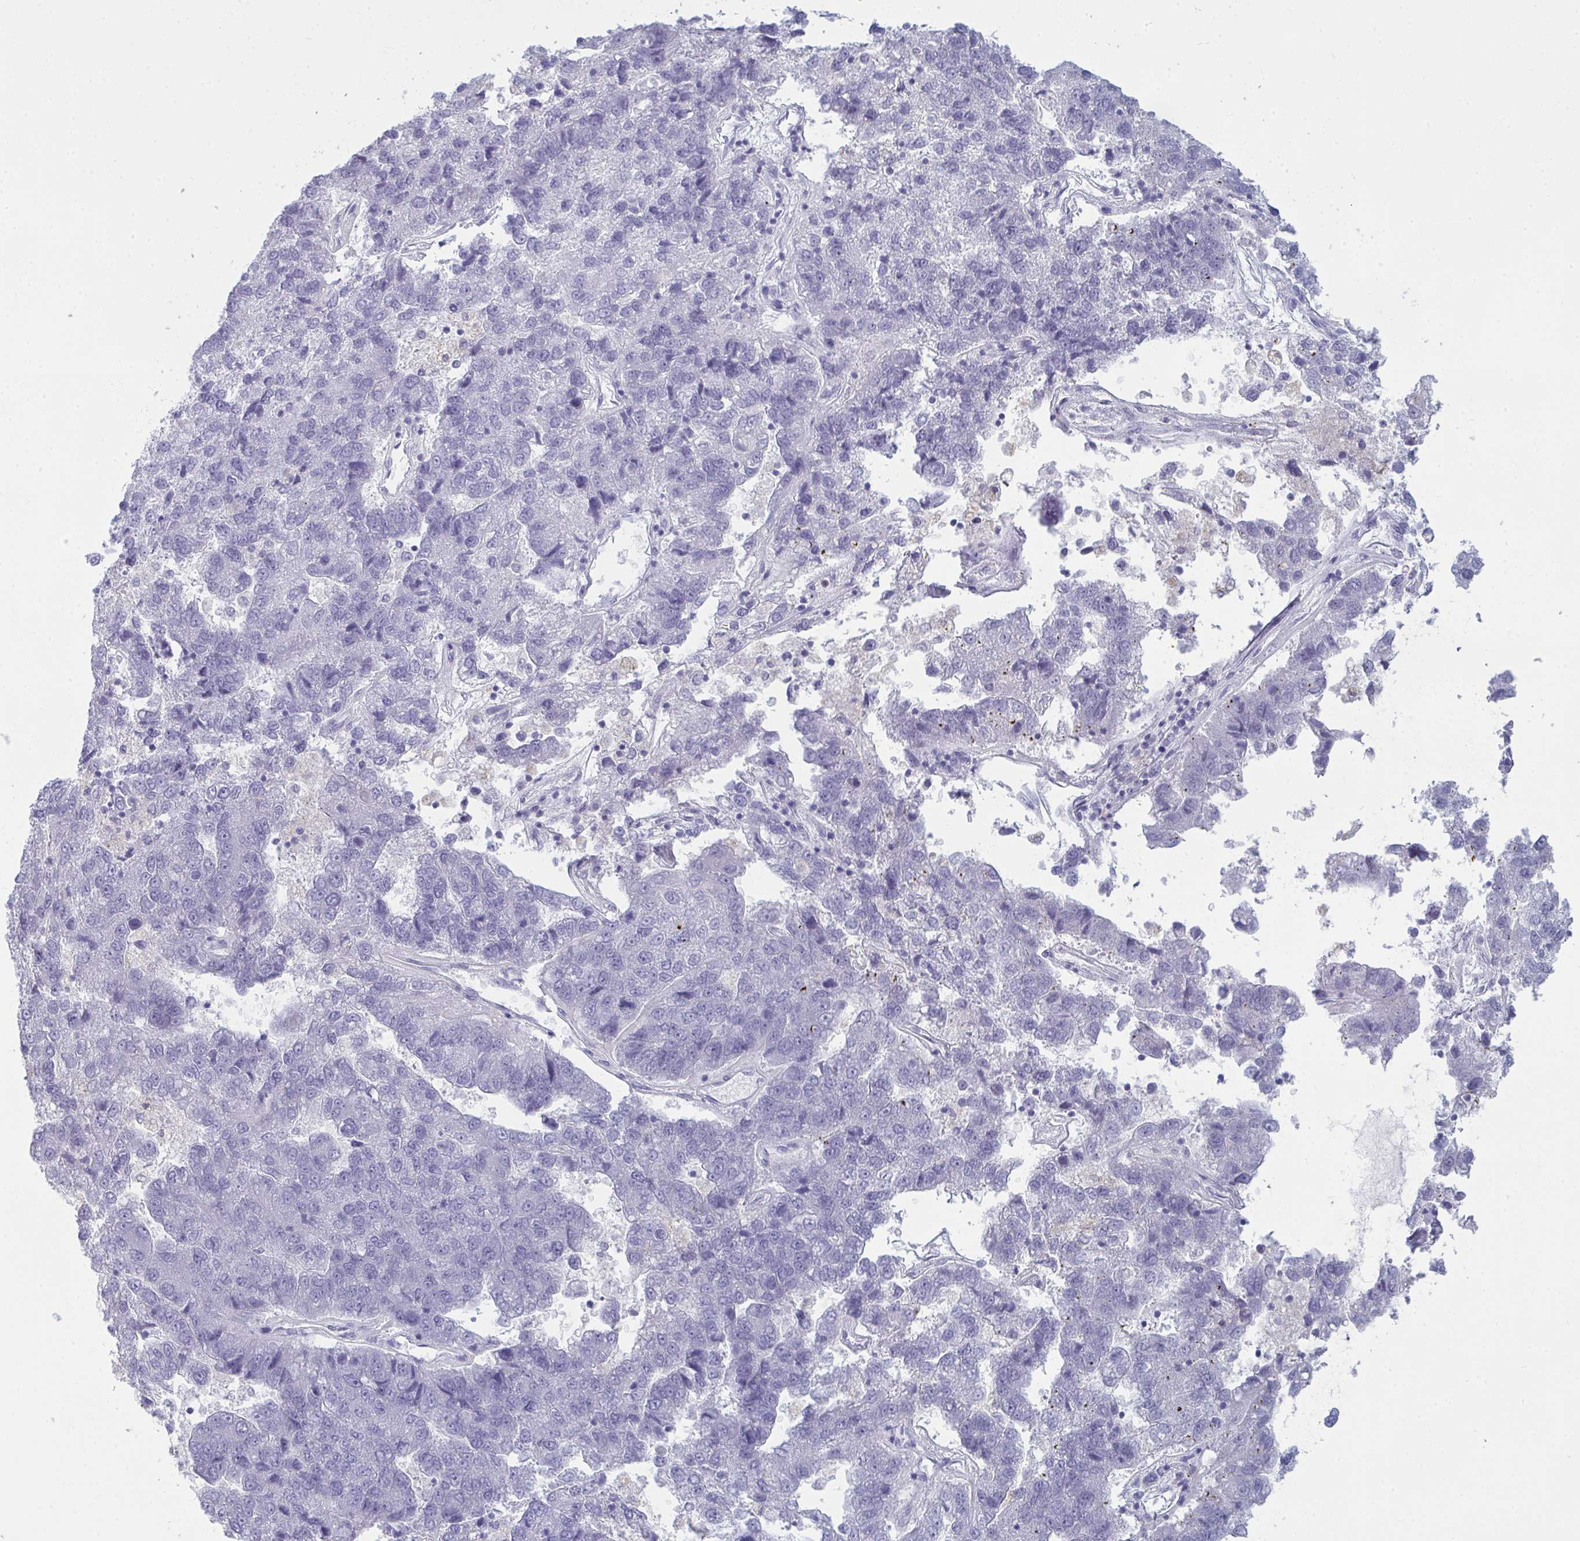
{"staining": {"intensity": "negative", "quantity": "none", "location": "none"}, "tissue": "pancreatic cancer", "cell_type": "Tumor cells", "image_type": "cancer", "snomed": [{"axis": "morphology", "description": "Adenocarcinoma, NOS"}, {"axis": "topography", "description": "Pancreas"}], "caption": "IHC micrograph of human pancreatic adenocarcinoma stained for a protein (brown), which shows no expression in tumor cells.", "gene": "SERPINB10", "patient": {"sex": "female", "age": 61}}